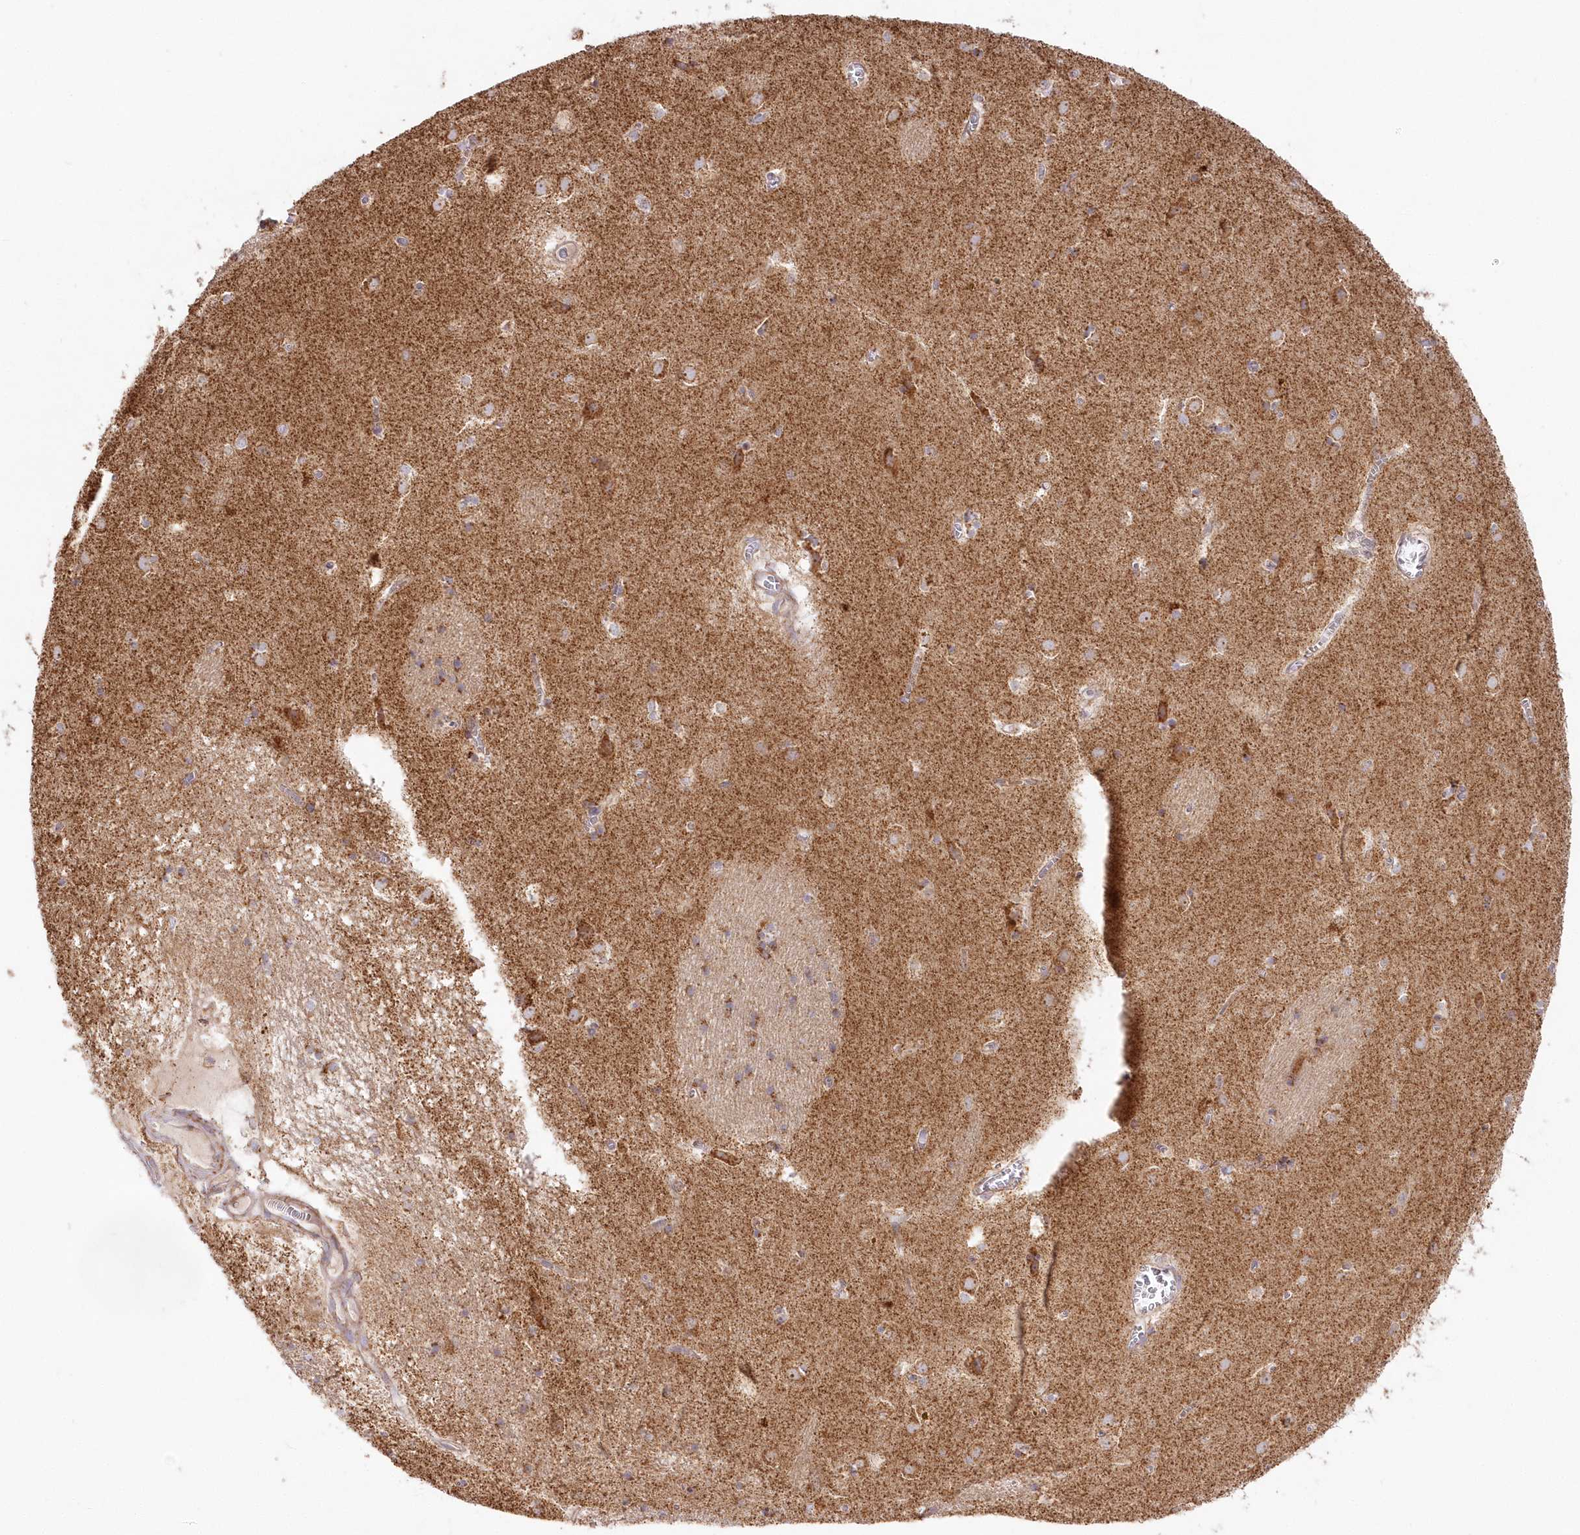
{"staining": {"intensity": "moderate", "quantity": "25%-75%", "location": "cytoplasmic/membranous"}, "tissue": "caudate", "cell_type": "Glial cells", "image_type": "normal", "snomed": [{"axis": "morphology", "description": "Normal tissue, NOS"}, {"axis": "topography", "description": "Lateral ventricle wall"}], "caption": "Human caudate stained for a protein (brown) reveals moderate cytoplasmic/membranous positive staining in about 25%-75% of glial cells.", "gene": "DNA2", "patient": {"sex": "male", "age": 70}}